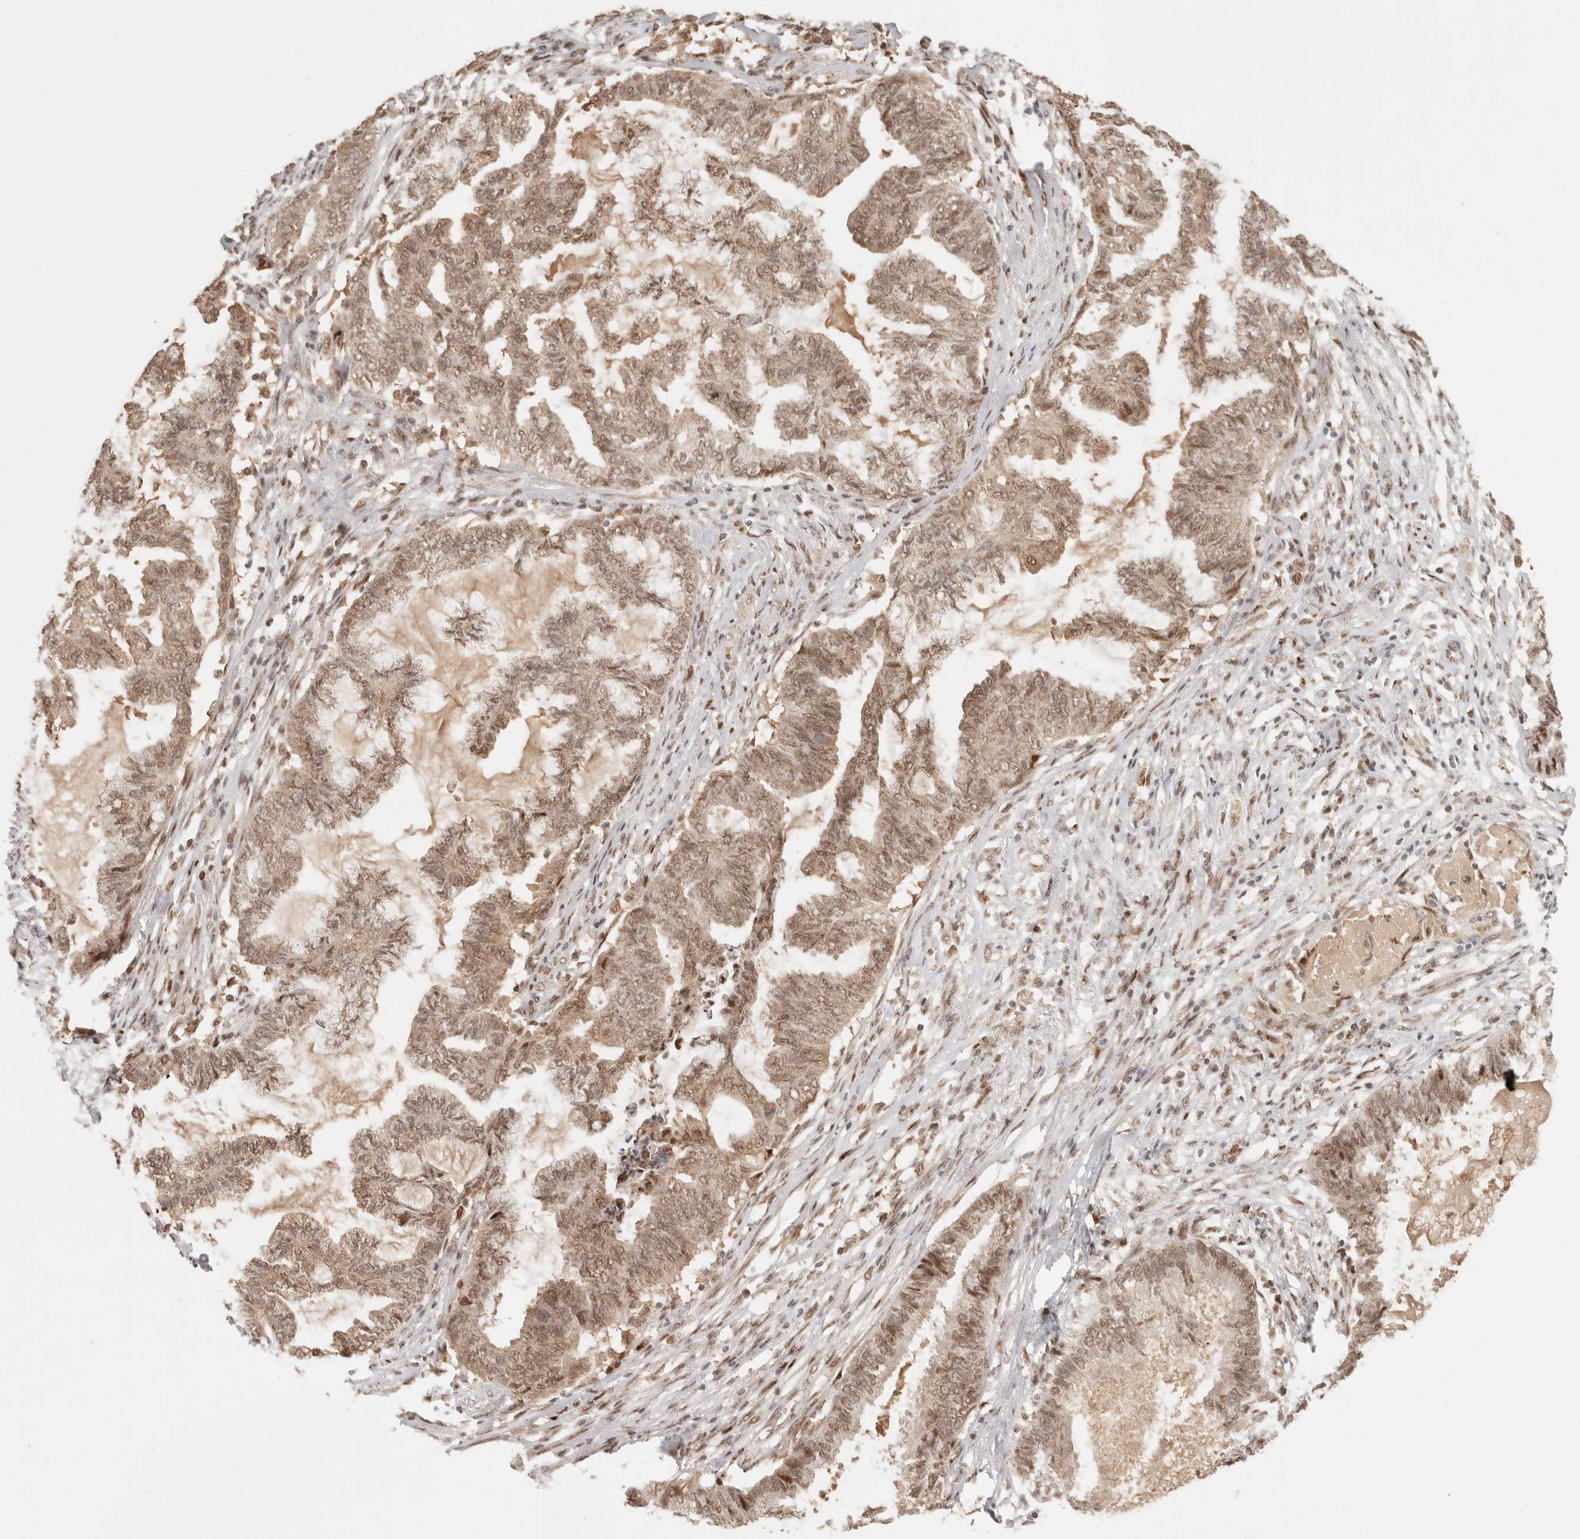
{"staining": {"intensity": "moderate", "quantity": ">75%", "location": "nuclear"}, "tissue": "endometrial cancer", "cell_type": "Tumor cells", "image_type": "cancer", "snomed": [{"axis": "morphology", "description": "Adenocarcinoma, NOS"}, {"axis": "topography", "description": "Endometrium"}], "caption": "This photomicrograph reveals endometrial cancer (adenocarcinoma) stained with immunohistochemistry (IHC) to label a protein in brown. The nuclear of tumor cells show moderate positivity for the protein. Nuclei are counter-stained blue.", "gene": "NPAS2", "patient": {"sex": "female", "age": 86}}